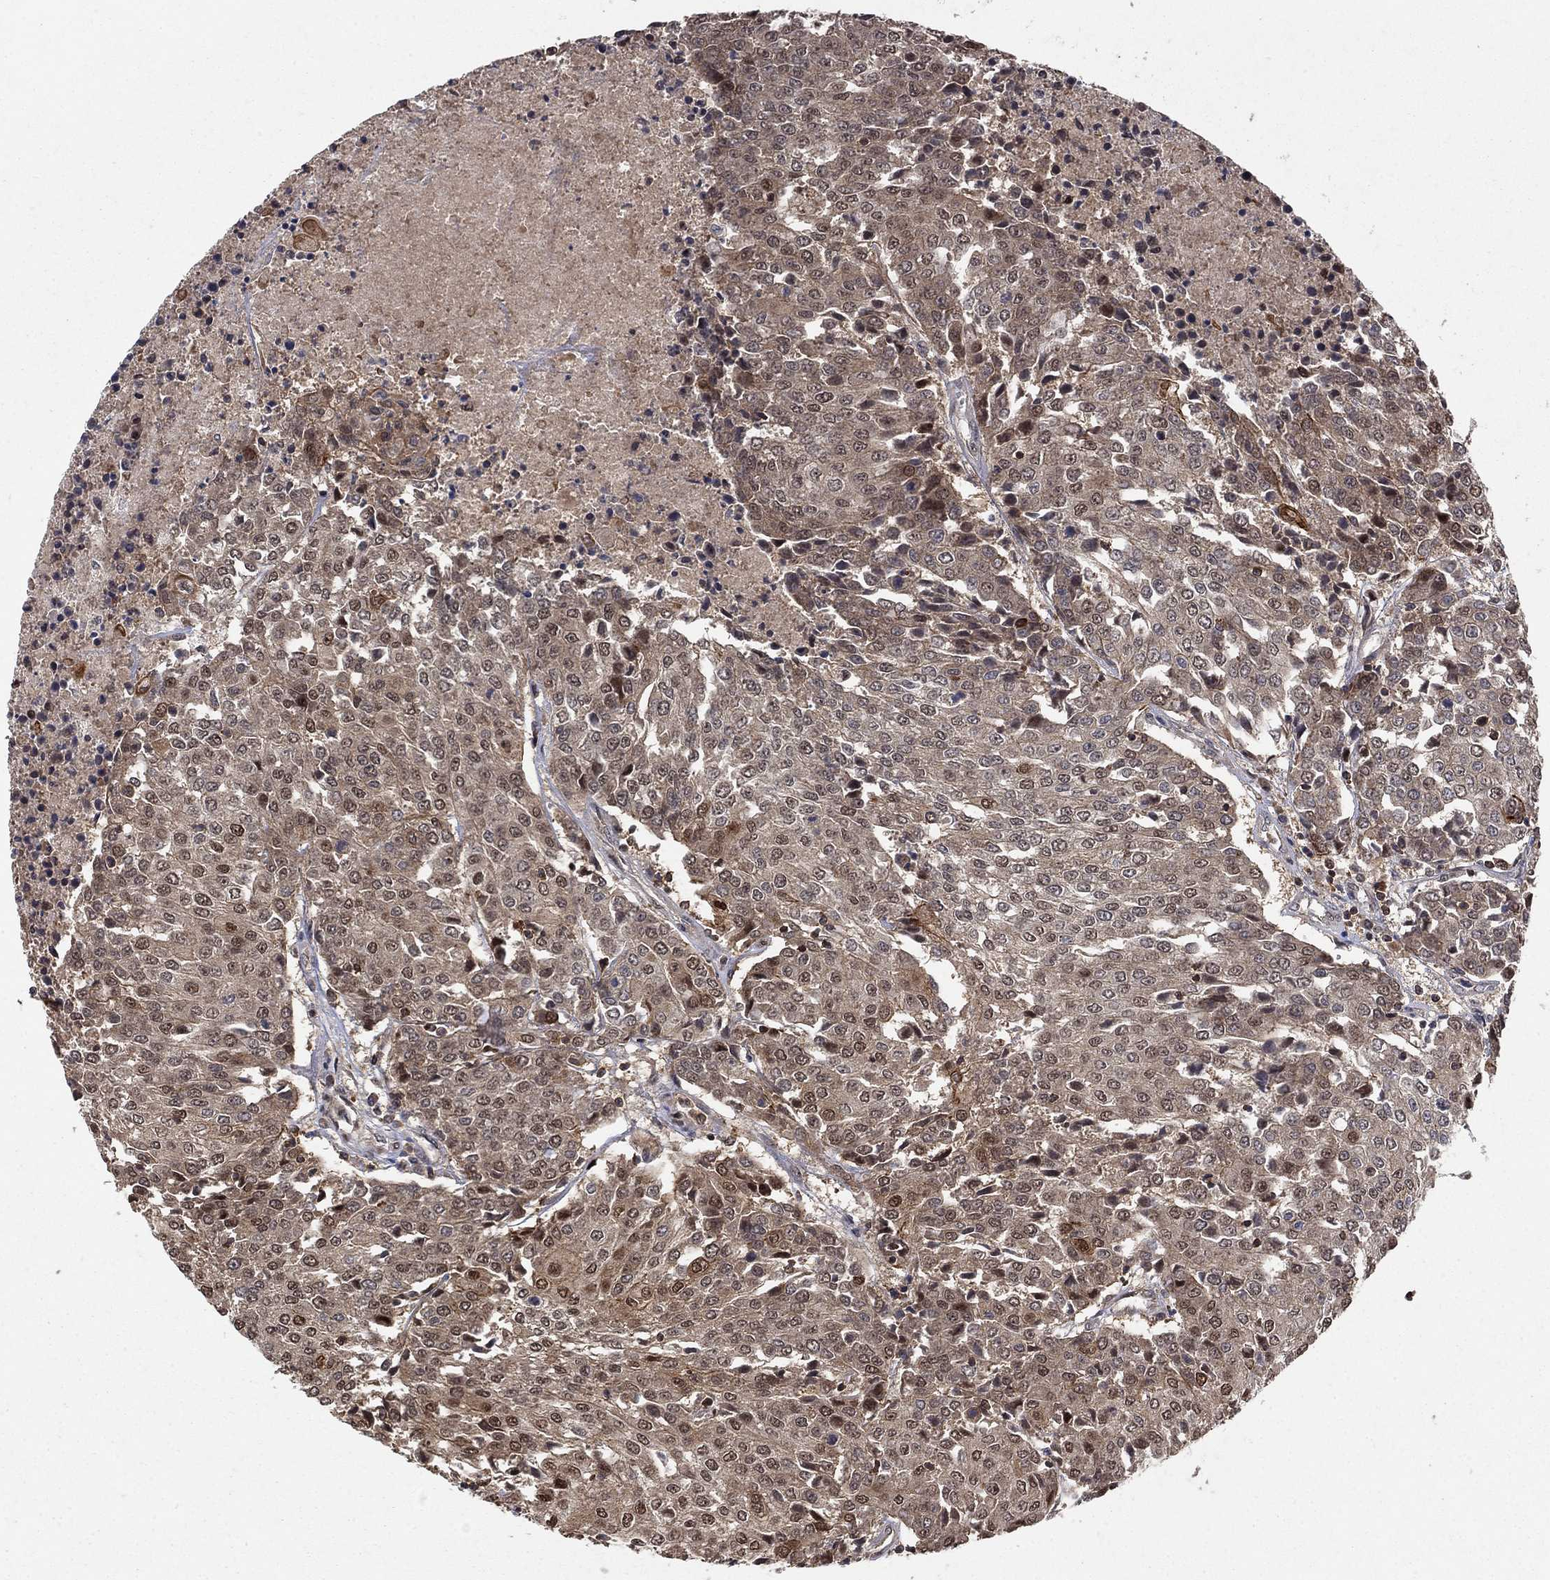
{"staining": {"intensity": "strong", "quantity": "<25%", "location": "cytoplasmic/membranous,nuclear"}, "tissue": "urothelial cancer", "cell_type": "Tumor cells", "image_type": "cancer", "snomed": [{"axis": "morphology", "description": "Urothelial carcinoma, High grade"}, {"axis": "topography", "description": "Urinary bladder"}], "caption": "A medium amount of strong cytoplasmic/membranous and nuclear positivity is seen in approximately <25% of tumor cells in urothelial cancer tissue.", "gene": "CCDC66", "patient": {"sex": "female", "age": 85}}